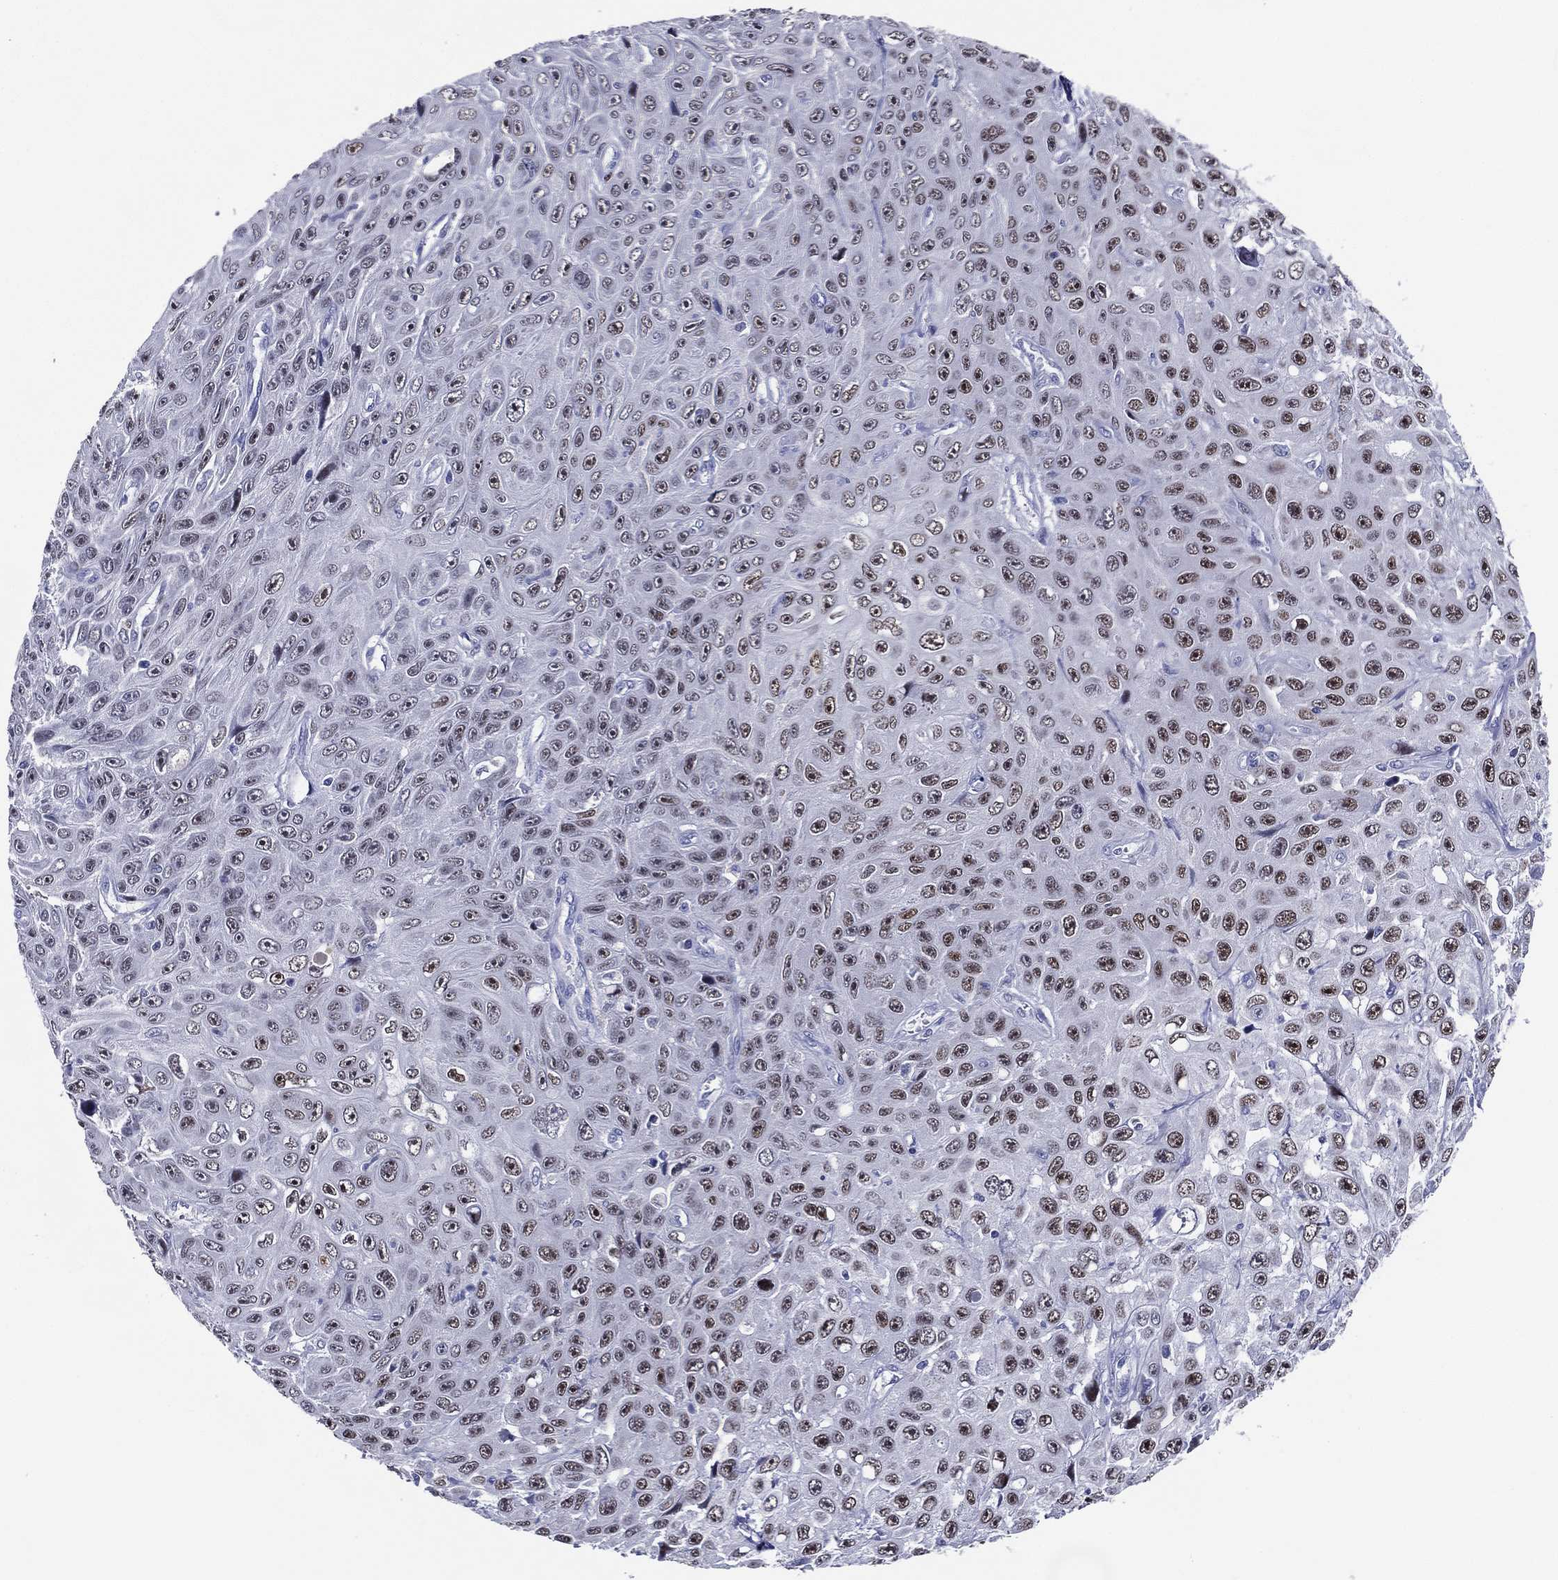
{"staining": {"intensity": "moderate", "quantity": "<25%", "location": "nuclear"}, "tissue": "skin cancer", "cell_type": "Tumor cells", "image_type": "cancer", "snomed": [{"axis": "morphology", "description": "Squamous cell carcinoma, NOS"}, {"axis": "topography", "description": "Skin"}], "caption": "Skin cancer (squamous cell carcinoma) stained with IHC demonstrates moderate nuclear positivity in approximately <25% of tumor cells.", "gene": "TFAP2A", "patient": {"sex": "male", "age": 82}}